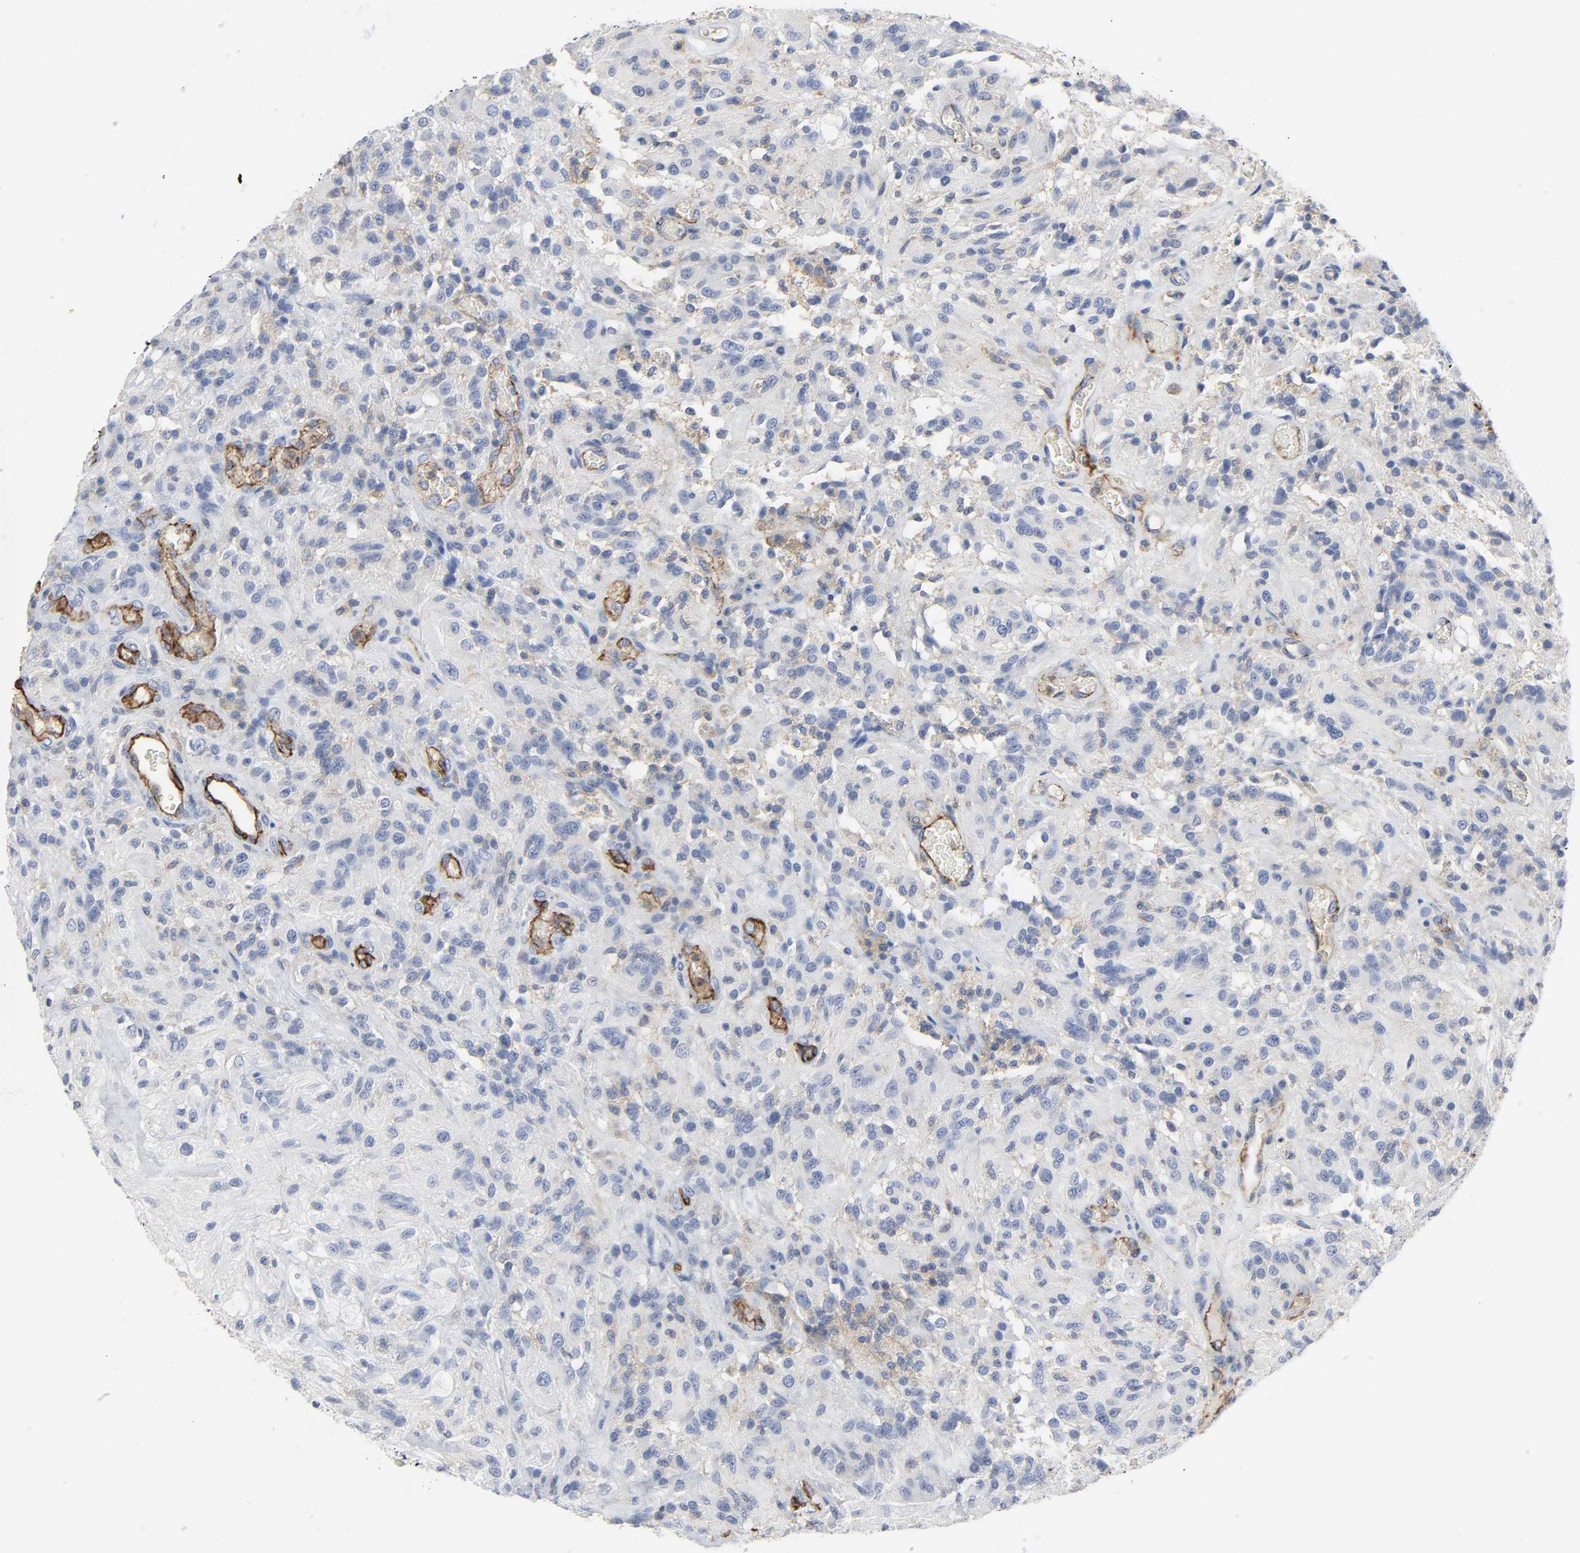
{"staining": {"intensity": "weak", "quantity": "<25%", "location": "cytoplasmic/membranous"}, "tissue": "glioma", "cell_type": "Tumor cells", "image_type": "cancer", "snomed": [{"axis": "morphology", "description": "Normal tissue, NOS"}, {"axis": "morphology", "description": "Glioma, malignant, High grade"}, {"axis": "topography", "description": "Cerebral cortex"}], "caption": "Immunohistochemical staining of malignant high-grade glioma reveals no significant staining in tumor cells.", "gene": "PECAM1", "patient": {"sex": "male", "age": 56}}